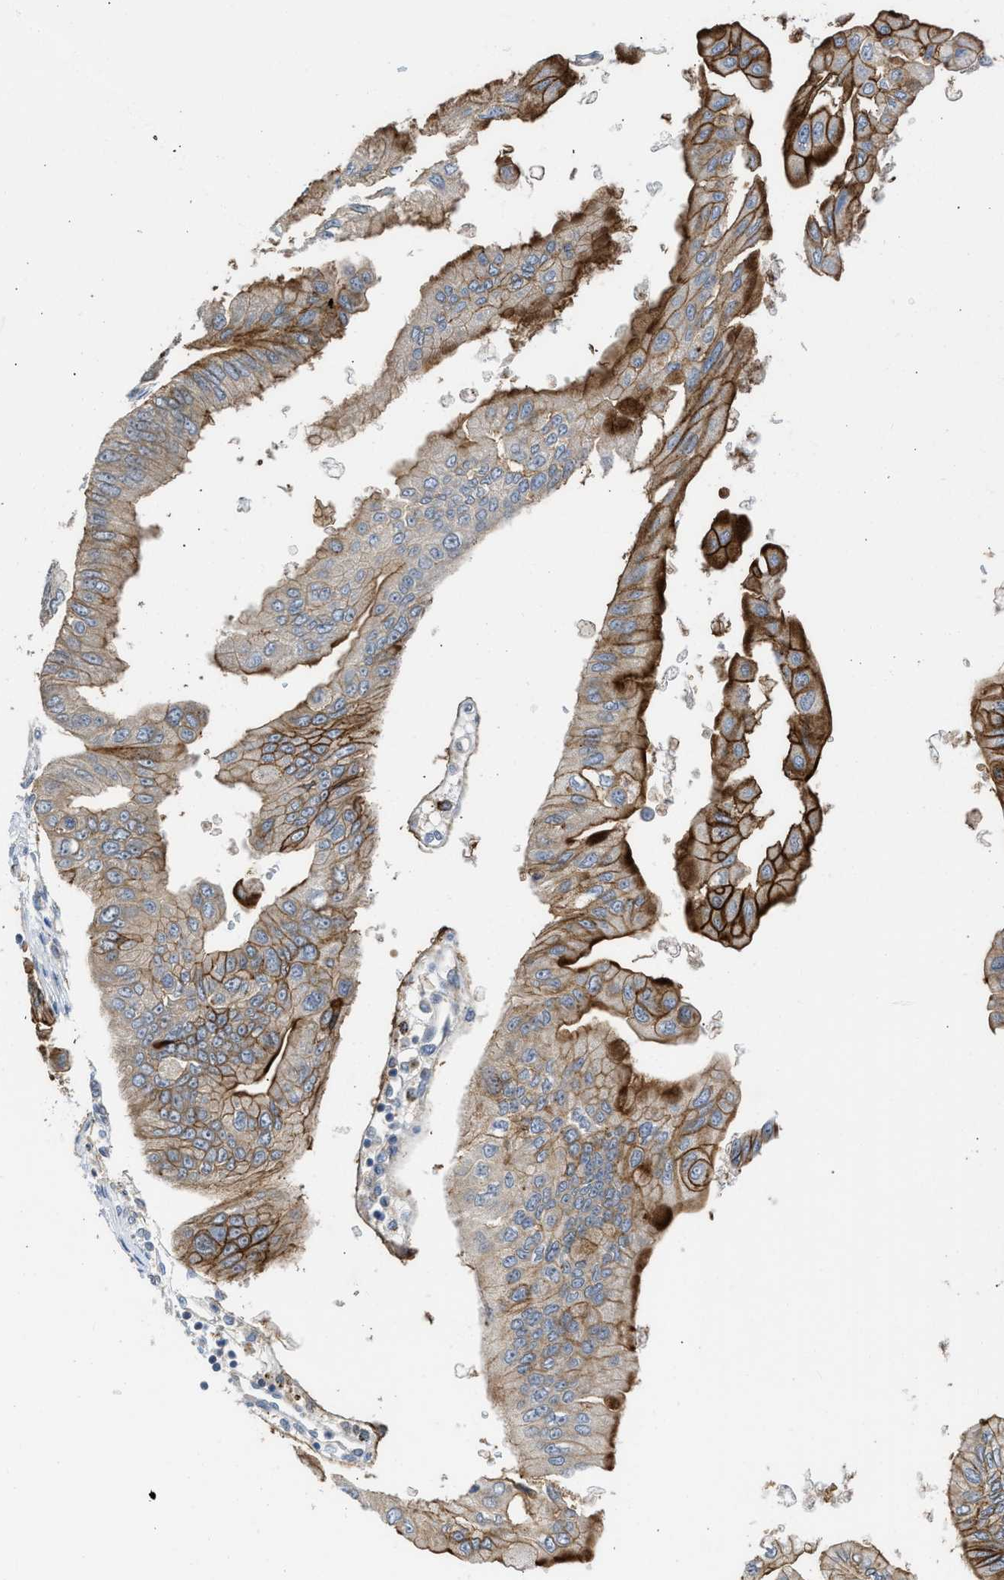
{"staining": {"intensity": "strong", "quantity": "25%-75%", "location": "cytoplasmic/membranous"}, "tissue": "pancreatic cancer", "cell_type": "Tumor cells", "image_type": "cancer", "snomed": [{"axis": "morphology", "description": "Adenocarcinoma, NOS"}, {"axis": "topography", "description": "Pancreas"}], "caption": "Immunohistochemistry (DAB) staining of human adenocarcinoma (pancreatic) reveals strong cytoplasmic/membranous protein positivity in approximately 25%-75% of tumor cells.", "gene": "GPATCH2L", "patient": {"sex": "female", "age": 77}}